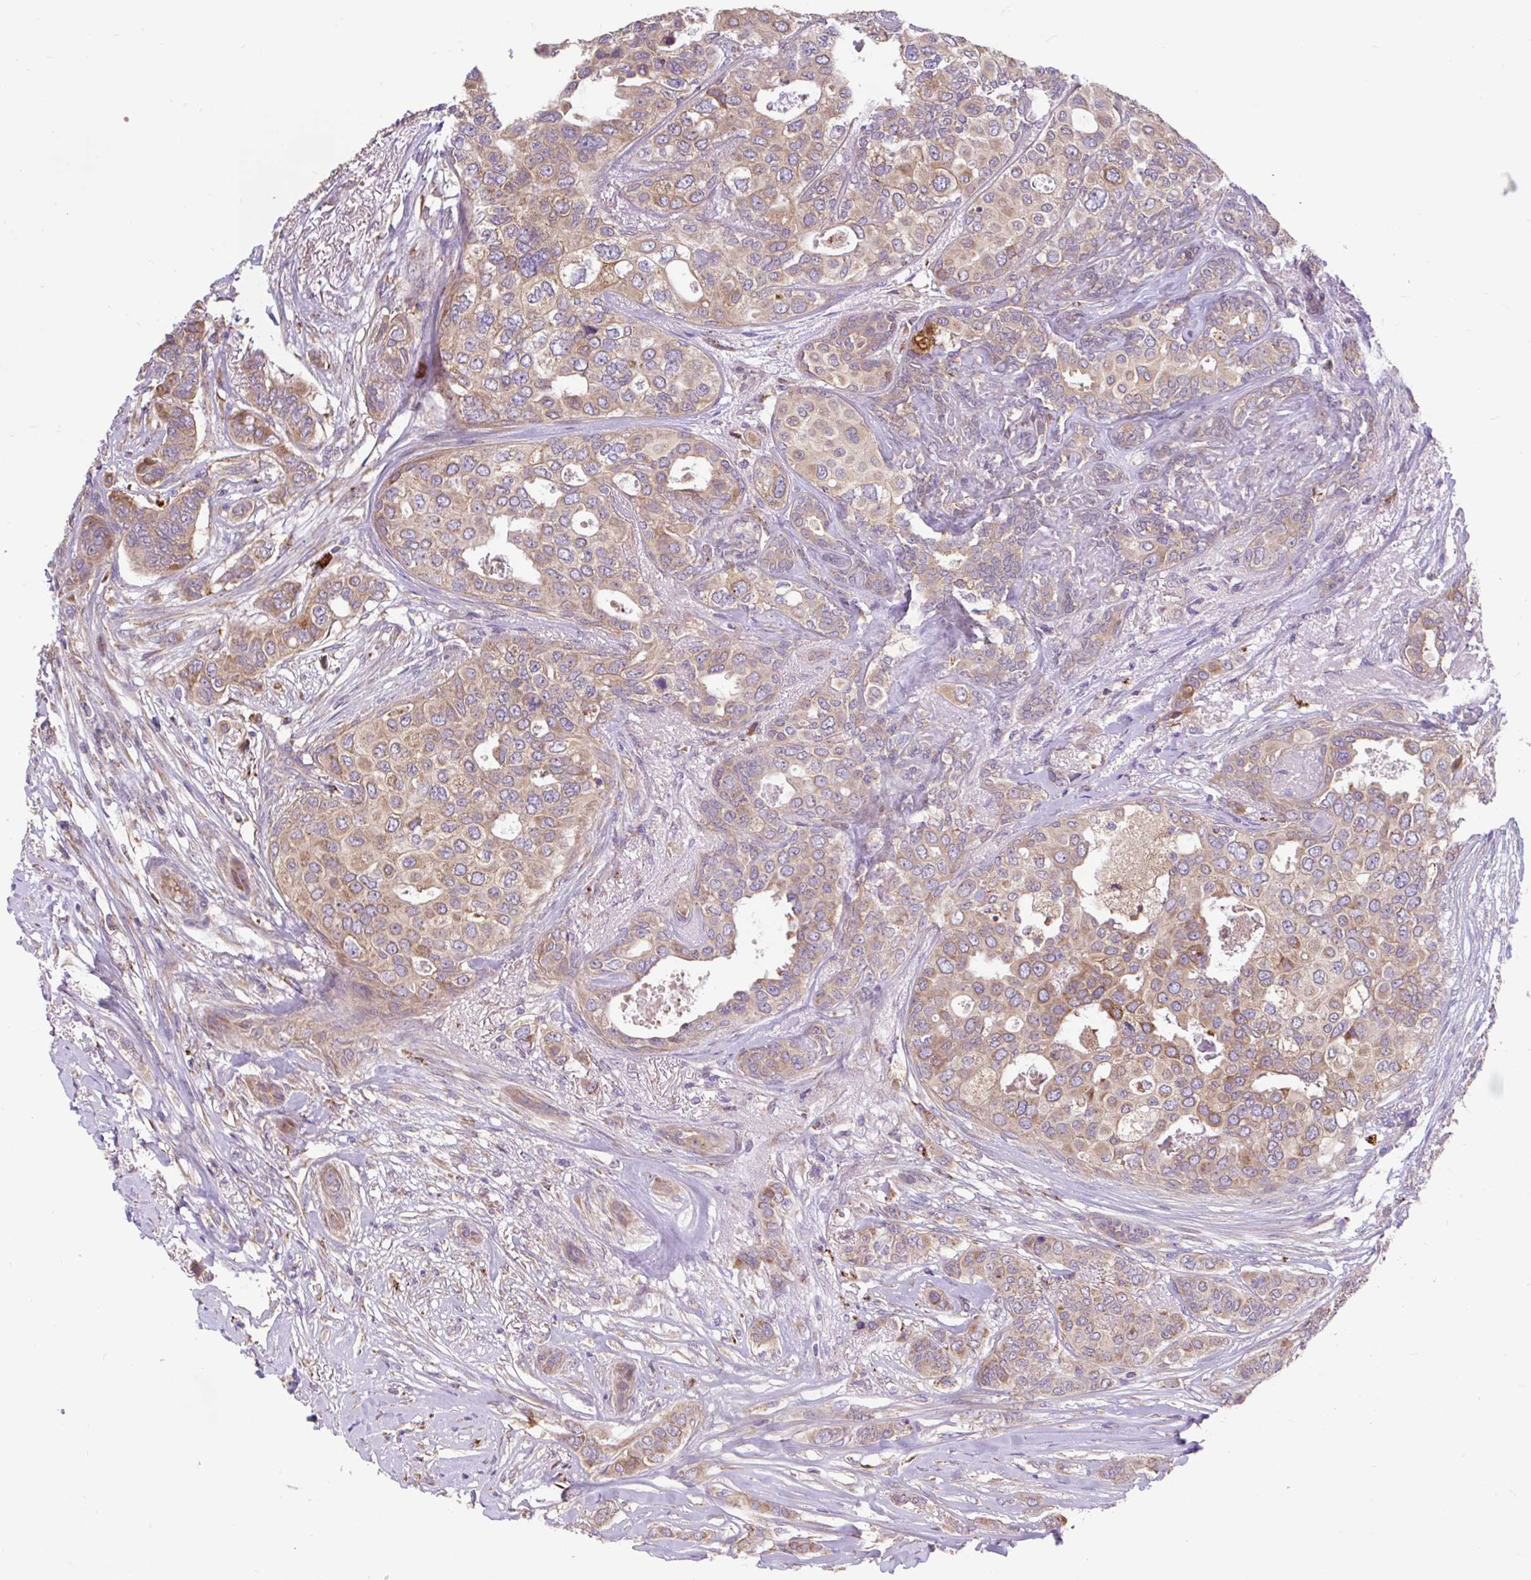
{"staining": {"intensity": "moderate", "quantity": ">75%", "location": "cytoplasmic/membranous"}, "tissue": "breast cancer", "cell_type": "Tumor cells", "image_type": "cancer", "snomed": [{"axis": "morphology", "description": "Lobular carcinoma"}, {"axis": "topography", "description": "Breast"}], "caption": "Brown immunohistochemical staining in human breast cancer reveals moderate cytoplasmic/membranous positivity in about >75% of tumor cells.", "gene": "RALBP1", "patient": {"sex": "female", "age": 51}}